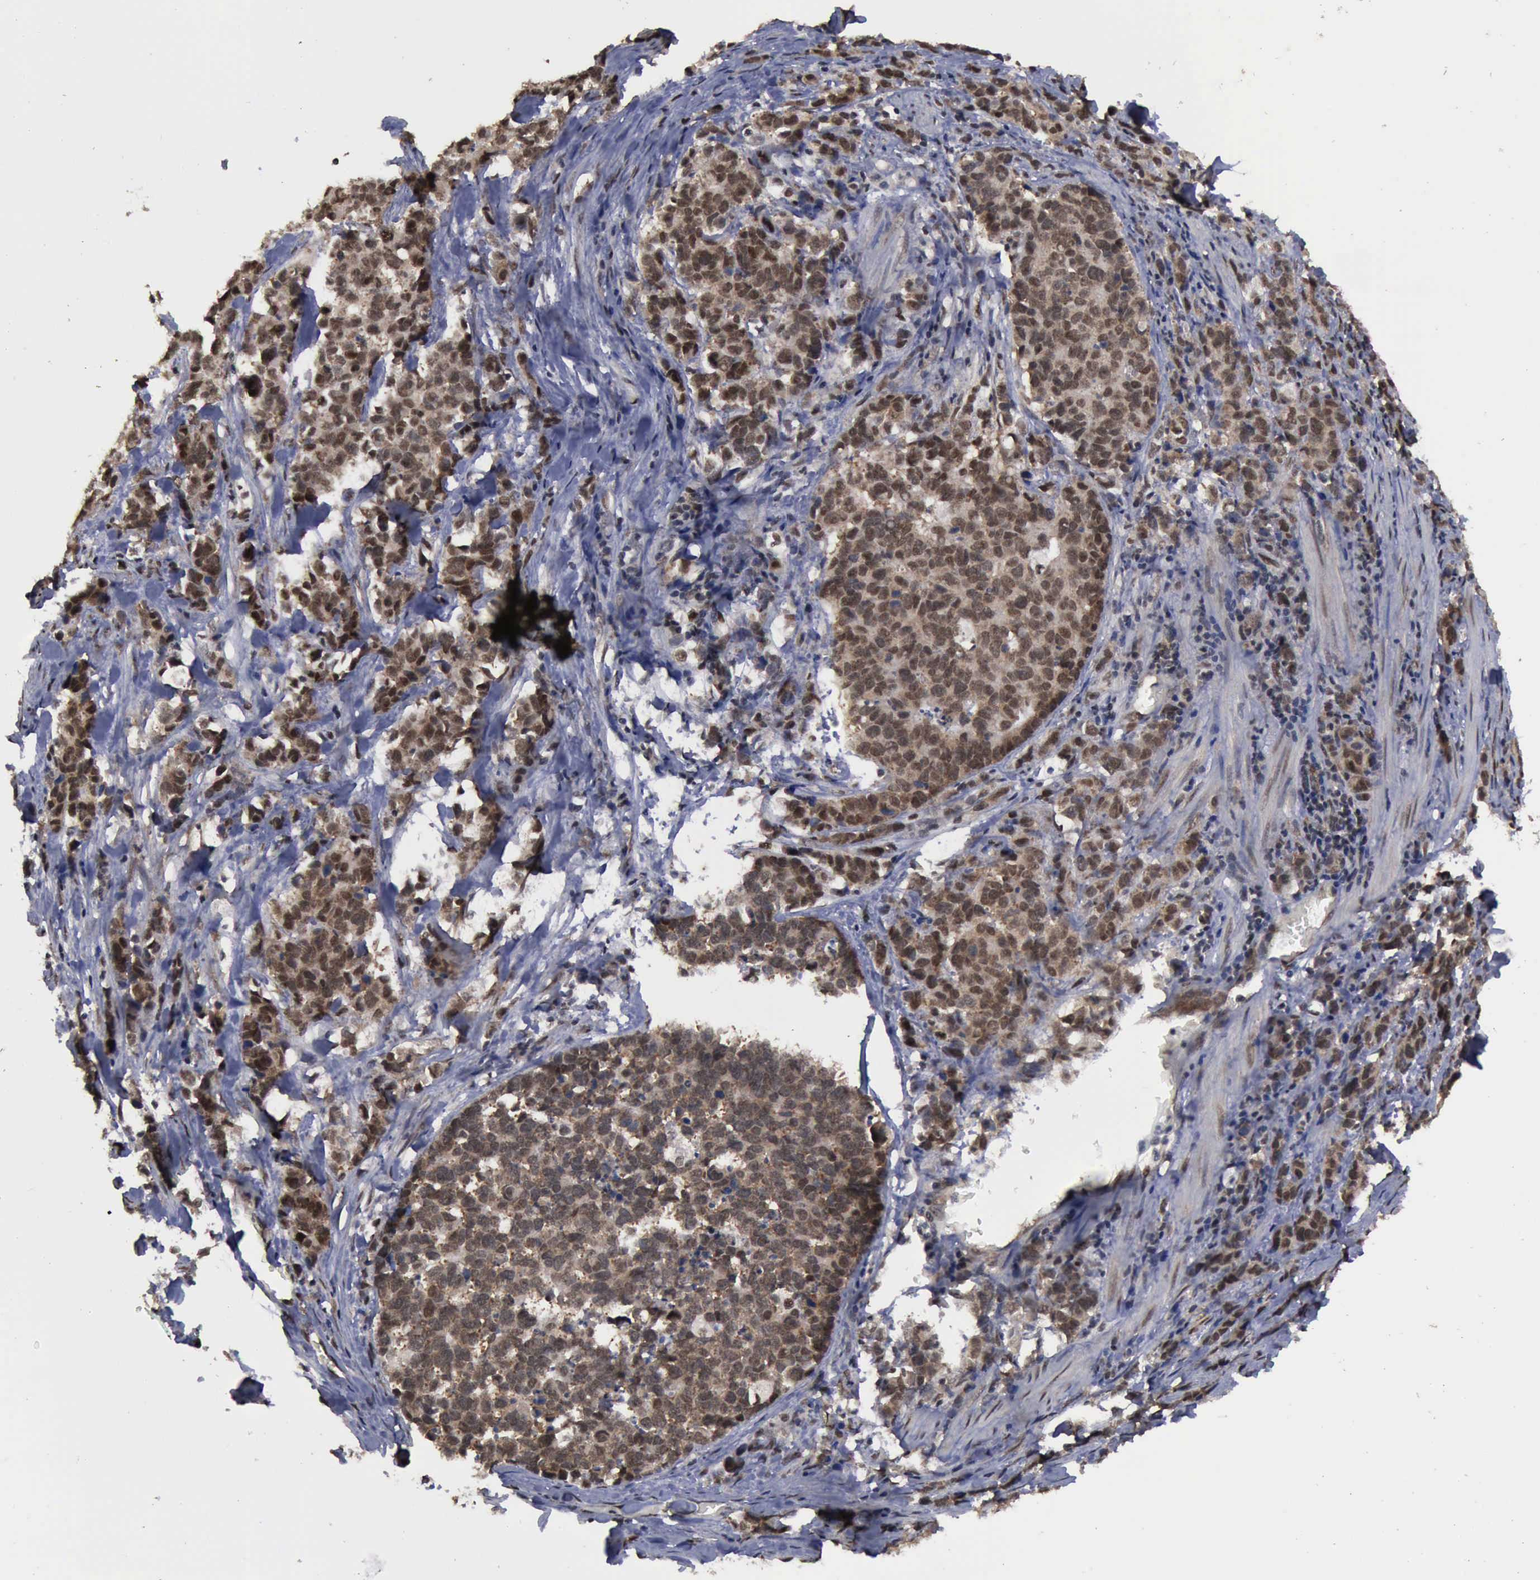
{"staining": {"intensity": "moderate", "quantity": ">75%", "location": "cytoplasmic/membranous,nuclear"}, "tissue": "stomach cancer", "cell_type": "Tumor cells", "image_type": "cancer", "snomed": [{"axis": "morphology", "description": "Adenocarcinoma, NOS"}, {"axis": "topography", "description": "Stomach, upper"}], "caption": "Immunohistochemistry image of adenocarcinoma (stomach) stained for a protein (brown), which exhibits medium levels of moderate cytoplasmic/membranous and nuclear positivity in approximately >75% of tumor cells.", "gene": "RTCB", "patient": {"sex": "male", "age": 71}}